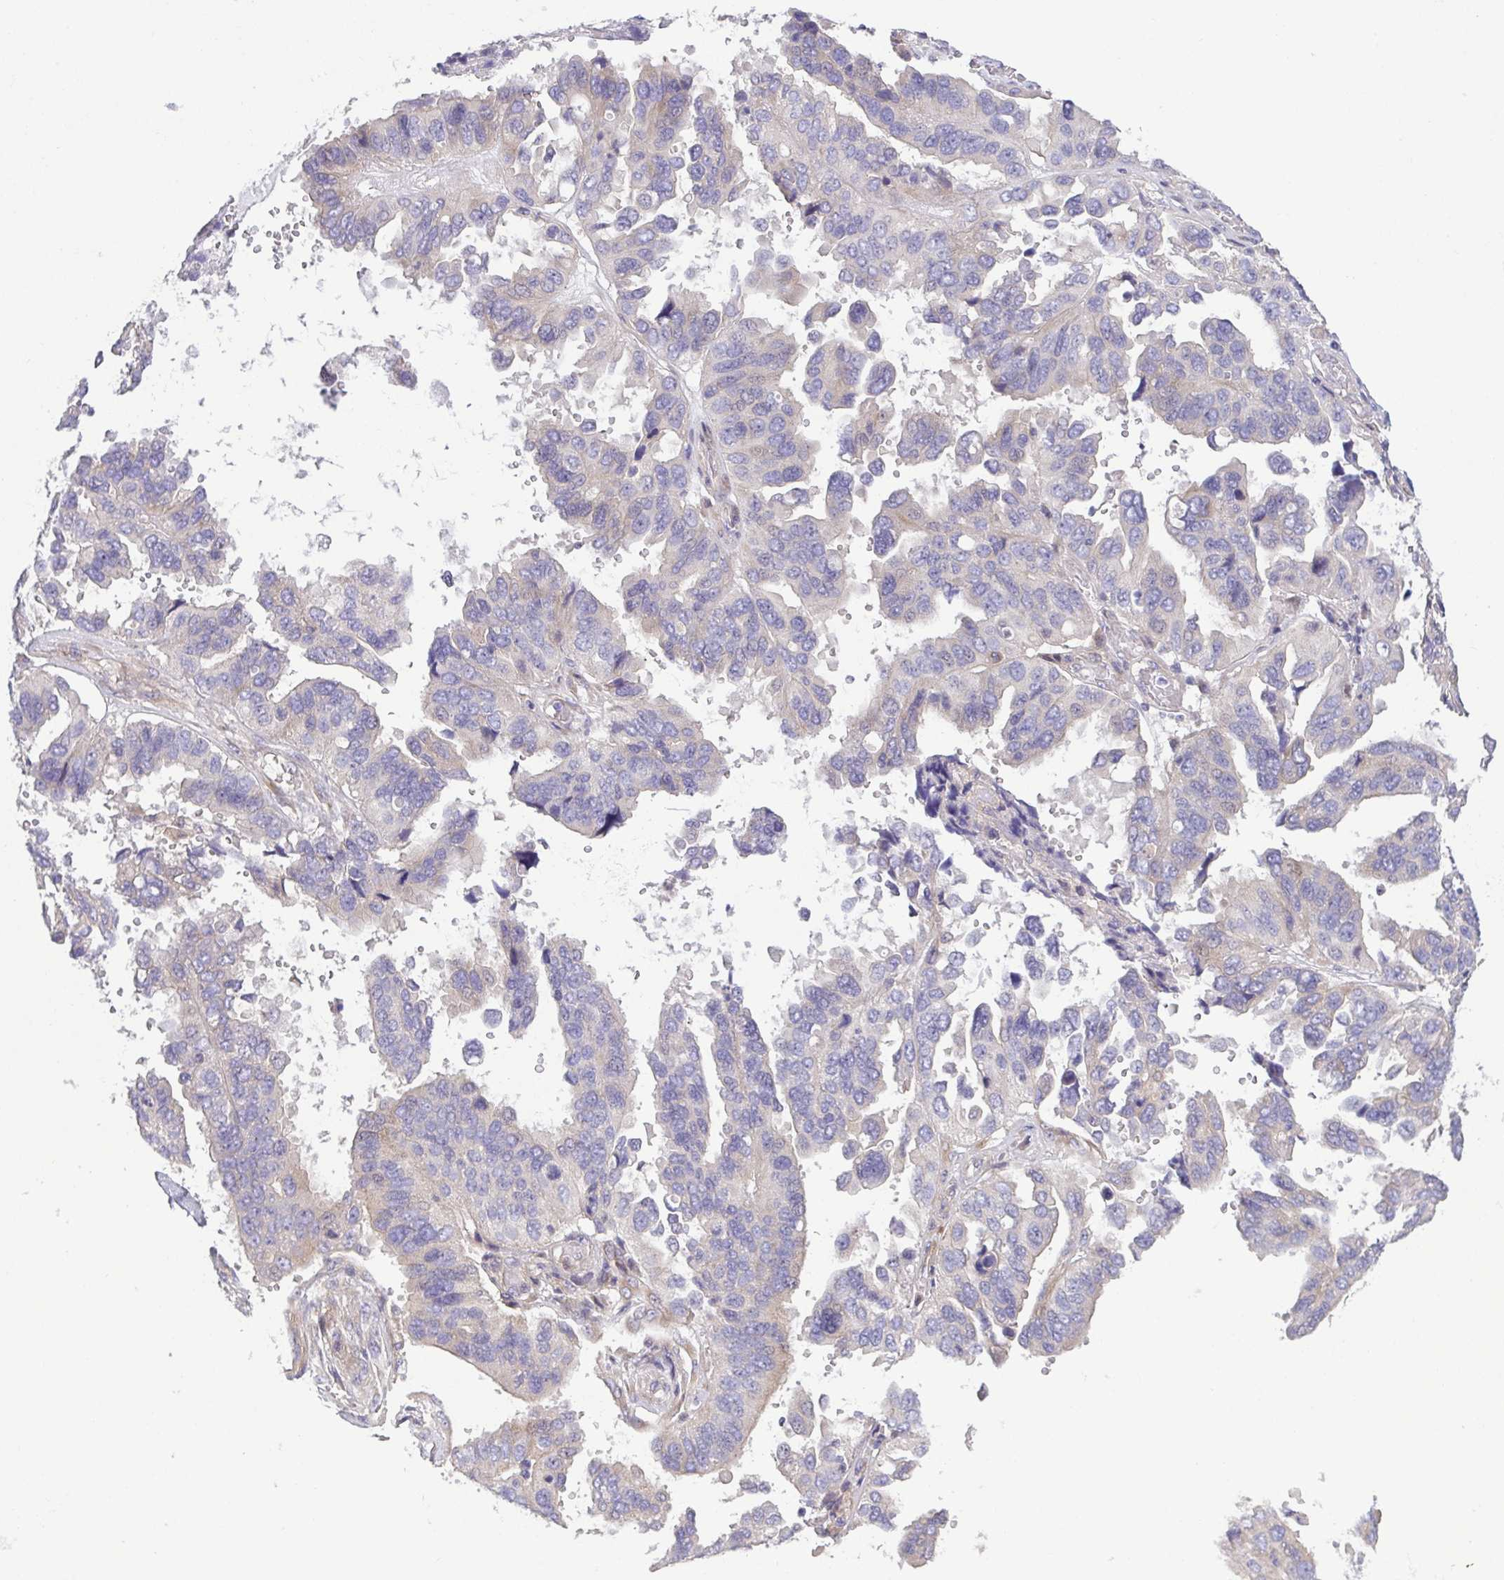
{"staining": {"intensity": "negative", "quantity": "none", "location": "none"}, "tissue": "ovarian cancer", "cell_type": "Tumor cells", "image_type": "cancer", "snomed": [{"axis": "morphology", "description": "Cystadenocarcinoma, serous, NOS"}, {"axis": "topography", "description": "Ovary"}], "caption": "Ovarian cancer was stained to show a protein in brown. There is no significant staining in tumor cells.", "gene": "LMF2", "patient": {"sex": "female", "age": 79}}